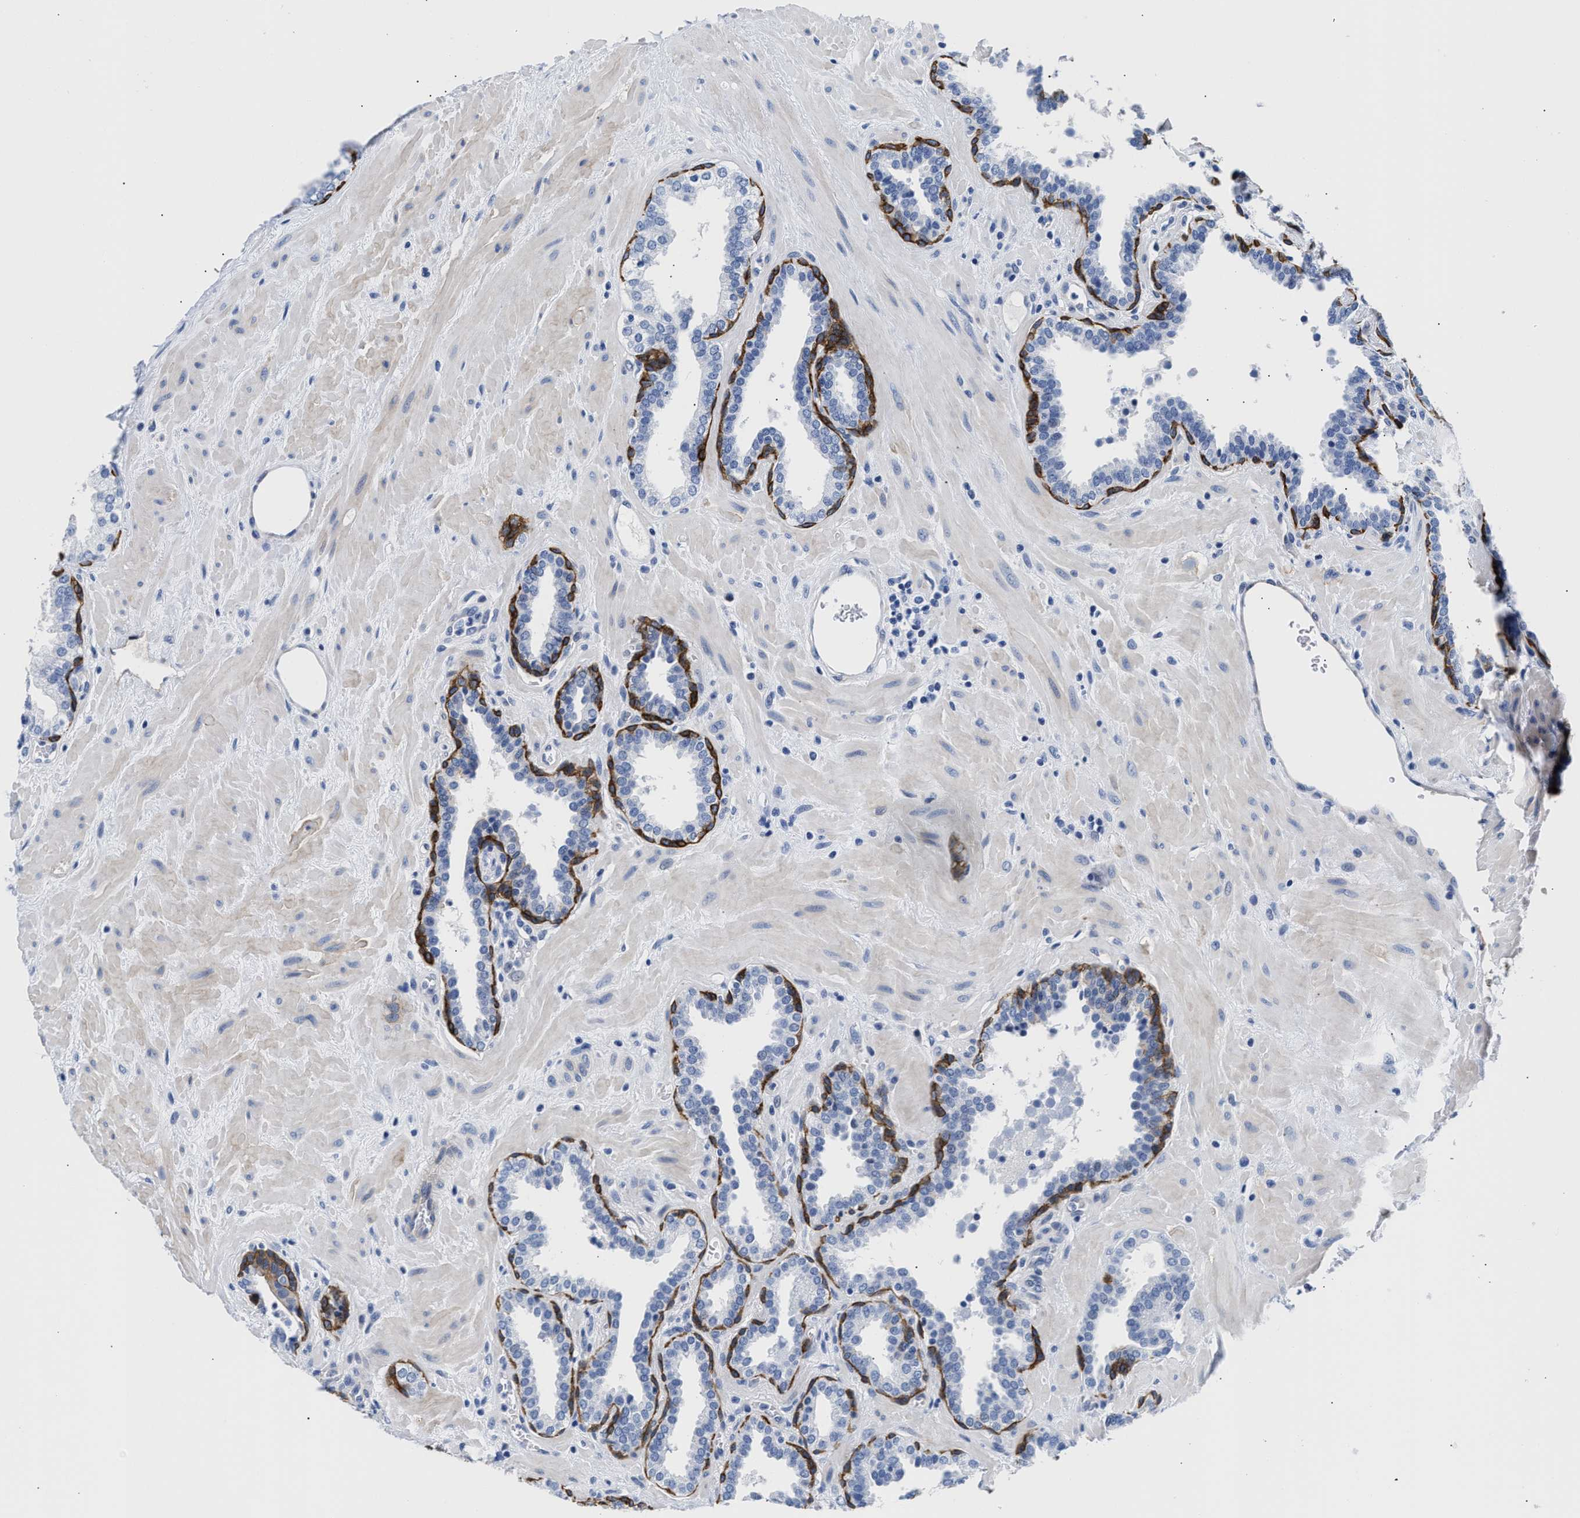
{"staining": {"intensity": "strong", "quantity": "25%-75%", "location": "cytoplasmic/membranous"}, "tissue": "prostate", "cell_type": "Glandular cells", "image_type": "normal", "snomed": [{"axis": "morphology", "description": "Normal tissue, NOS"}, {"axis": "topography", "description": "Prostate"}], "caption": "The image displays immunohistochemical staining of benign prostate. There is strong cytoplasmic/membranous expression is seen in about 25%-75% of glandular cells.", "gene": "TRIM29", "patient": {"sex": "male", "age": 51}}